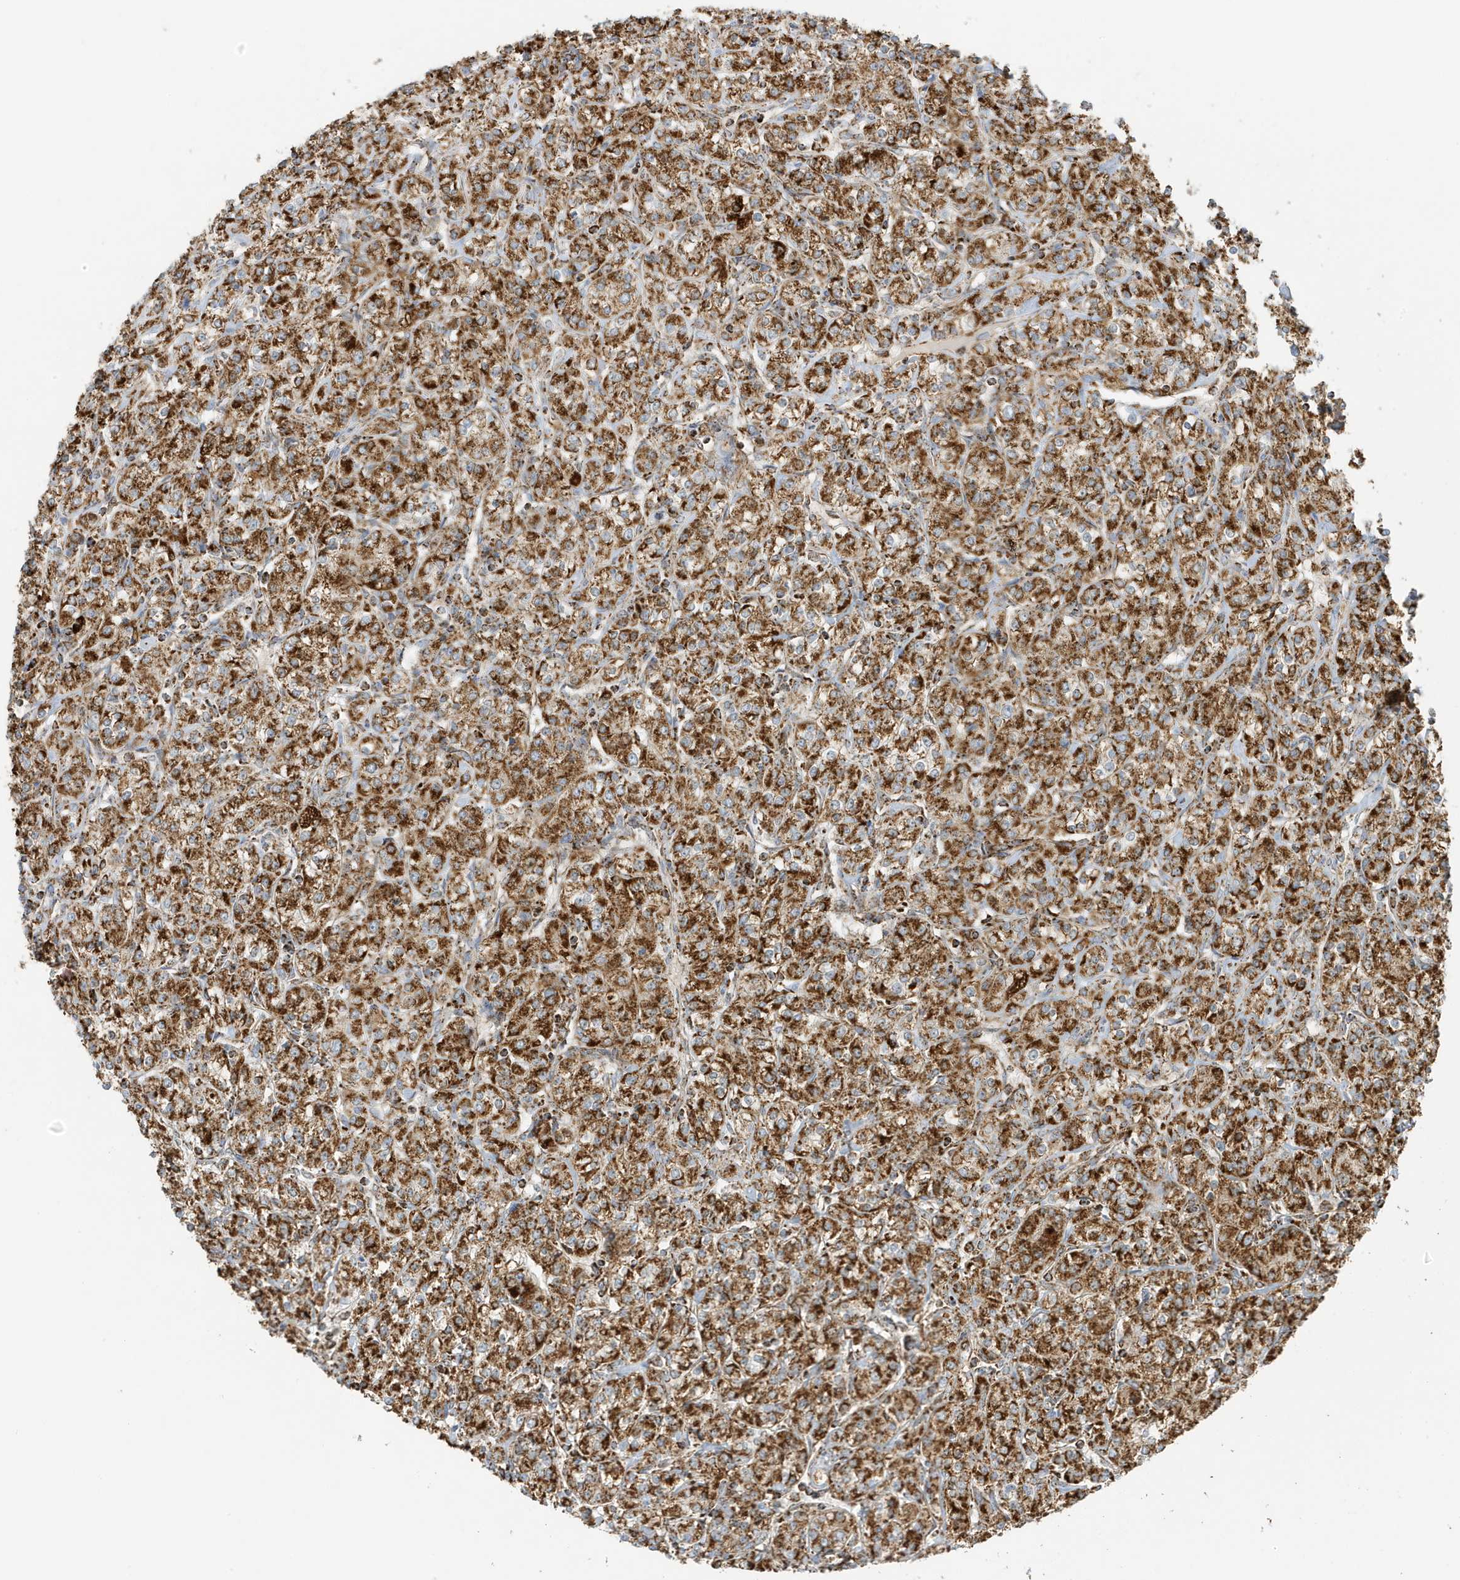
{"staining": {"intensity": "strong", "quantity": ">75%", "location": "cytoplasmic/membranous"}, "tissue": "renal cancer", "cell_type": "Tumor cells", "image_type": "cancer", "snomed": [{"axis": "morphology", "description": "Adenocarcinoma, NOS"}, {"axis": "topography", "description": "Kidney"}], "caption": "Immunohistochemistry (IHC) image of neoplastic tissue: renal cancer stained using IHC exhibits high levels of strong protein expression localized specifically in the cytoplasmic/membranous of tumor cells, appearing as a cytoplasmic/membranous brown color.", "gene": "ATP5ME", "patient": {"sex": "male", "age": 77}}